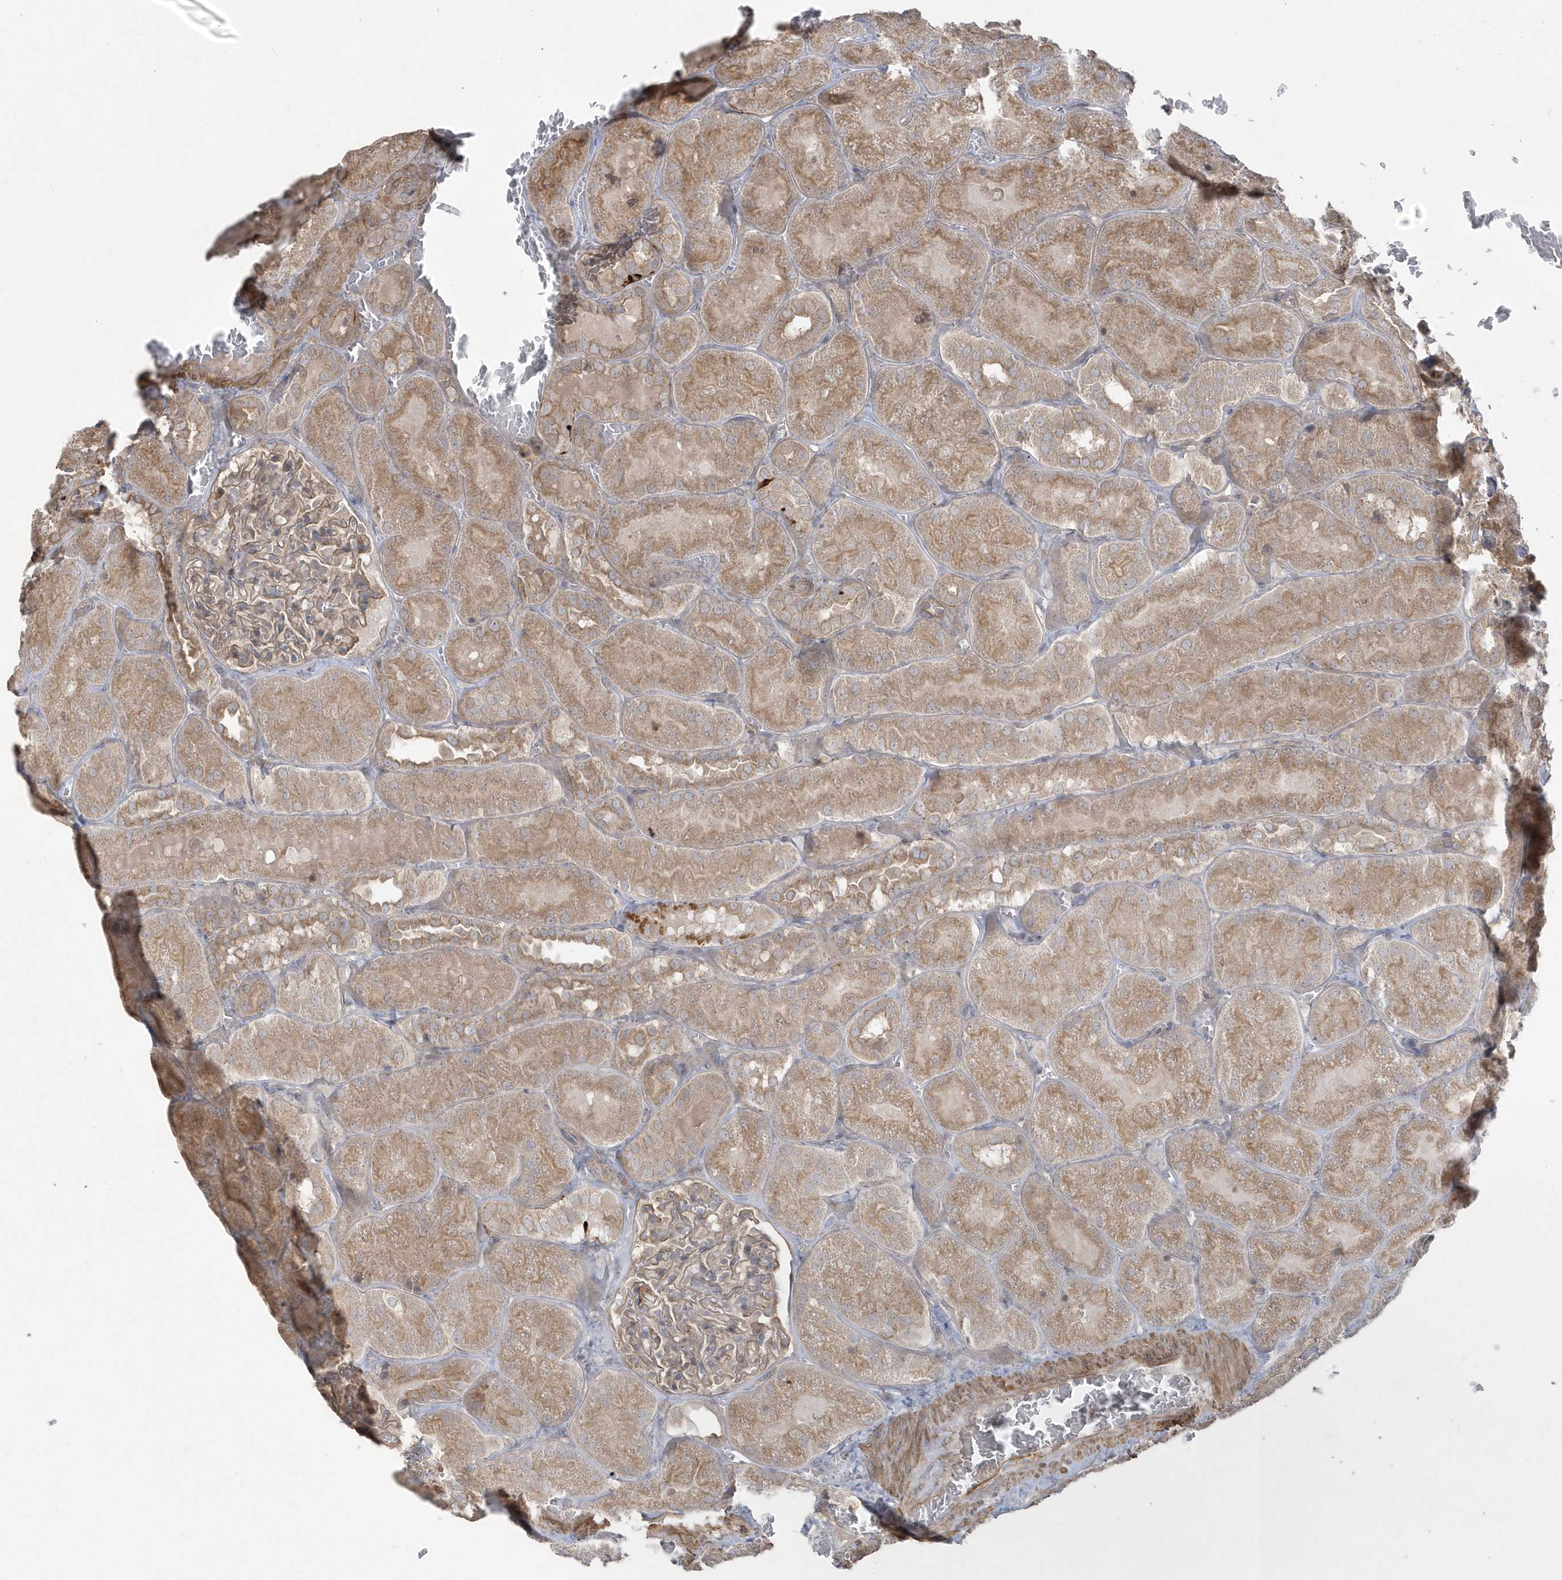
{"staining": {"intensity": "weak", "quantity": "25%-75%", "location": "cytoplasmic/membranous"}, "tissue": "kidney", "cell_type": "Cells in glomeruli", "image_type": "normal", "snomed": [{"axis": "morphology", "description": "Normal tissue, NOS"}, {"axis": "topography", "description": "Kidney"}], "caption": "Immunohistochemical staining of normal kidney demonstrates low levels of weak cytoplasmic/membranous positivity in approximately 25%-75% of cells in glomeruli. (DAB = brown stain, brightfield microscopy at high magnification).", "gene": "ARMC8", "patient": {"sex": "male", "age": 28}}